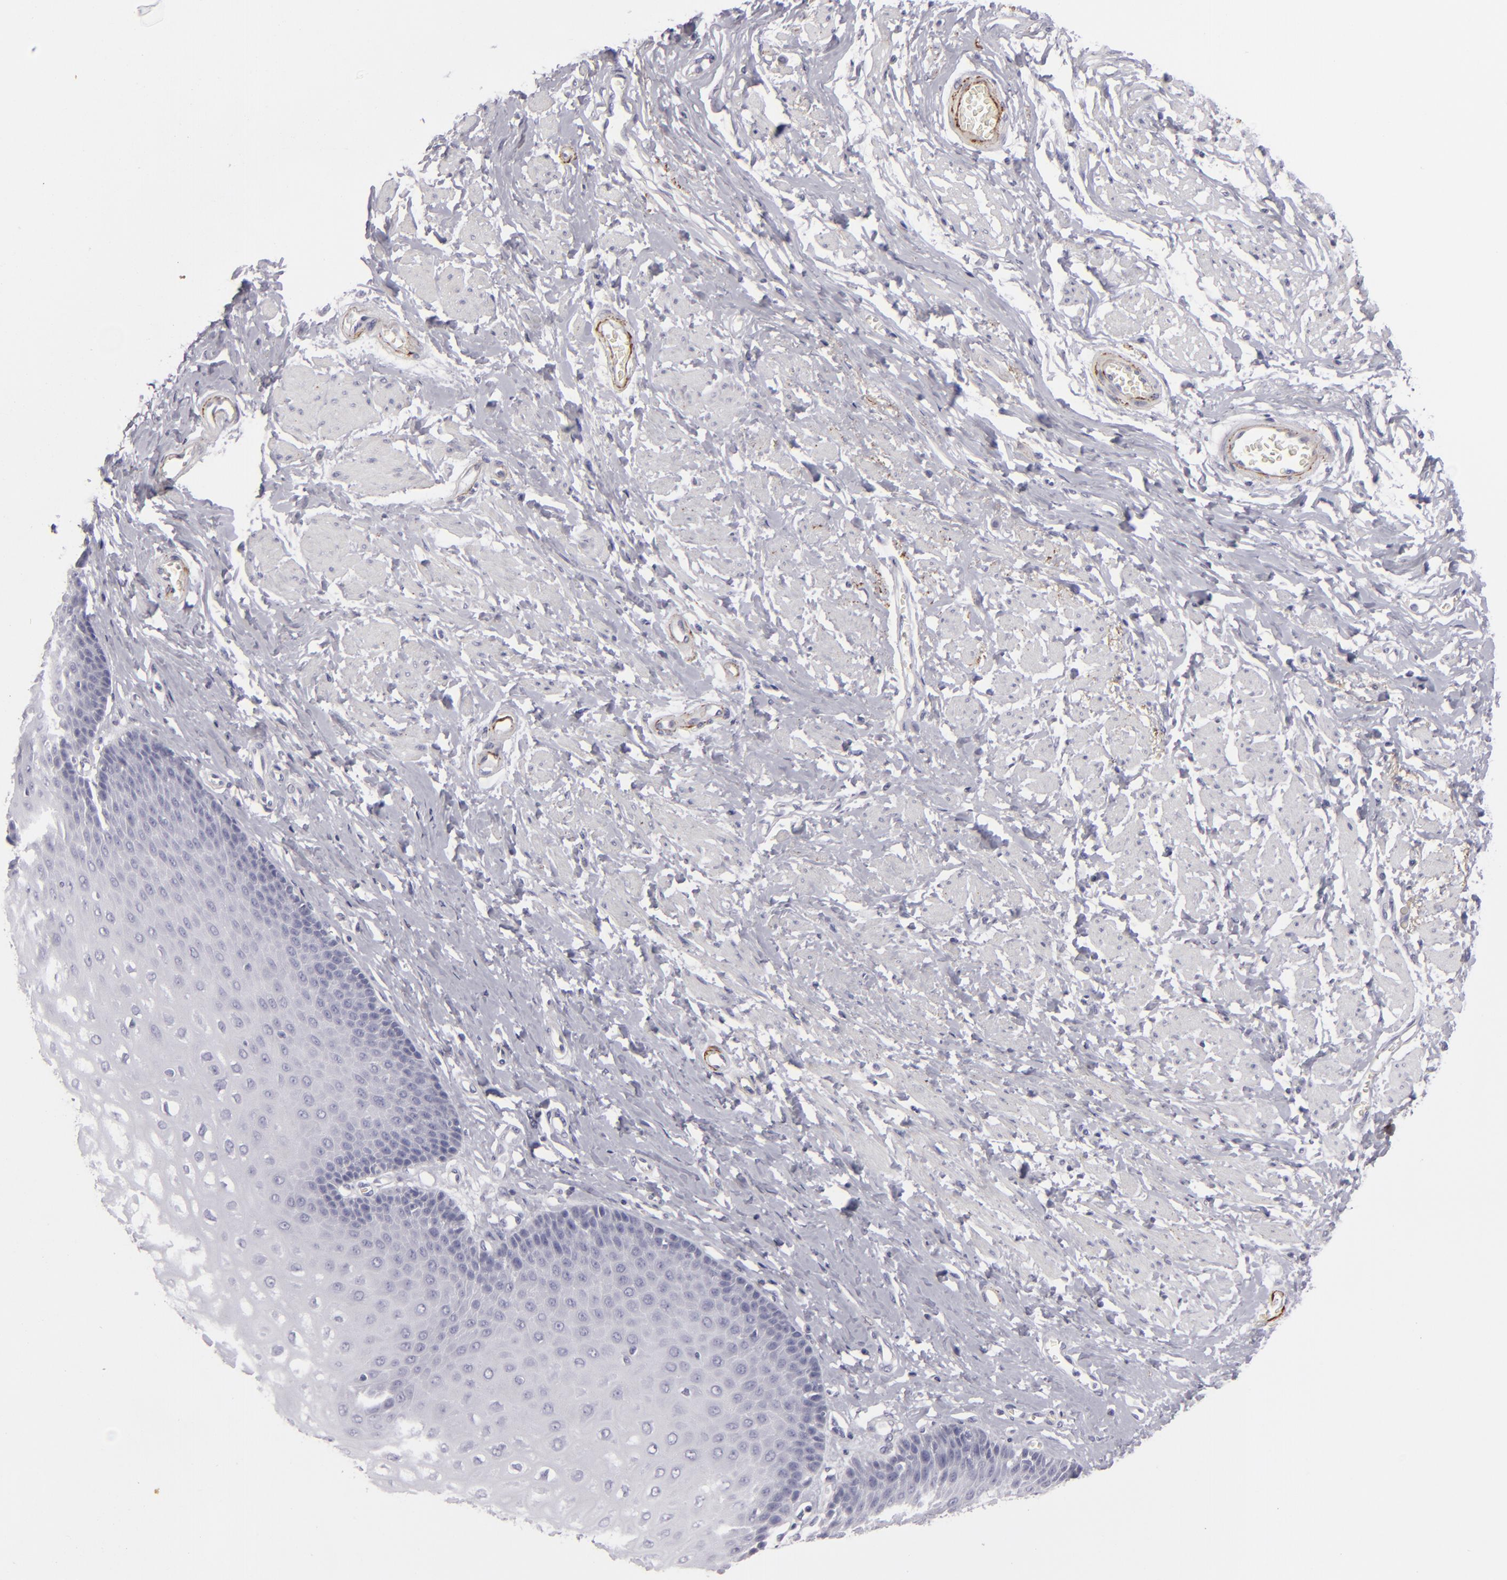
{"staining": {"intensity": "negative", "quantity": "none", "location": "none"}, "tissue": "esophagus", "cell_type": "Squamous epithelial cells", "image_type": "normal", "snomed": [{"axis": "morphology", "description": "Normal tissue, NOS"}, {"axis": "topography", "description": "Esophagus"}], "caption": "IHC histopathology image of unremarkable human esophagus stained for a protein (brown), which demonstrates no staining in squamous epithelial cells. (DAB (3,3'-diaminobenzidine) immunohistochemistry visualized using brightfield microscopy, high magnification).", "gene": "C9", "patient": {"sex": "male", "age": 70}}